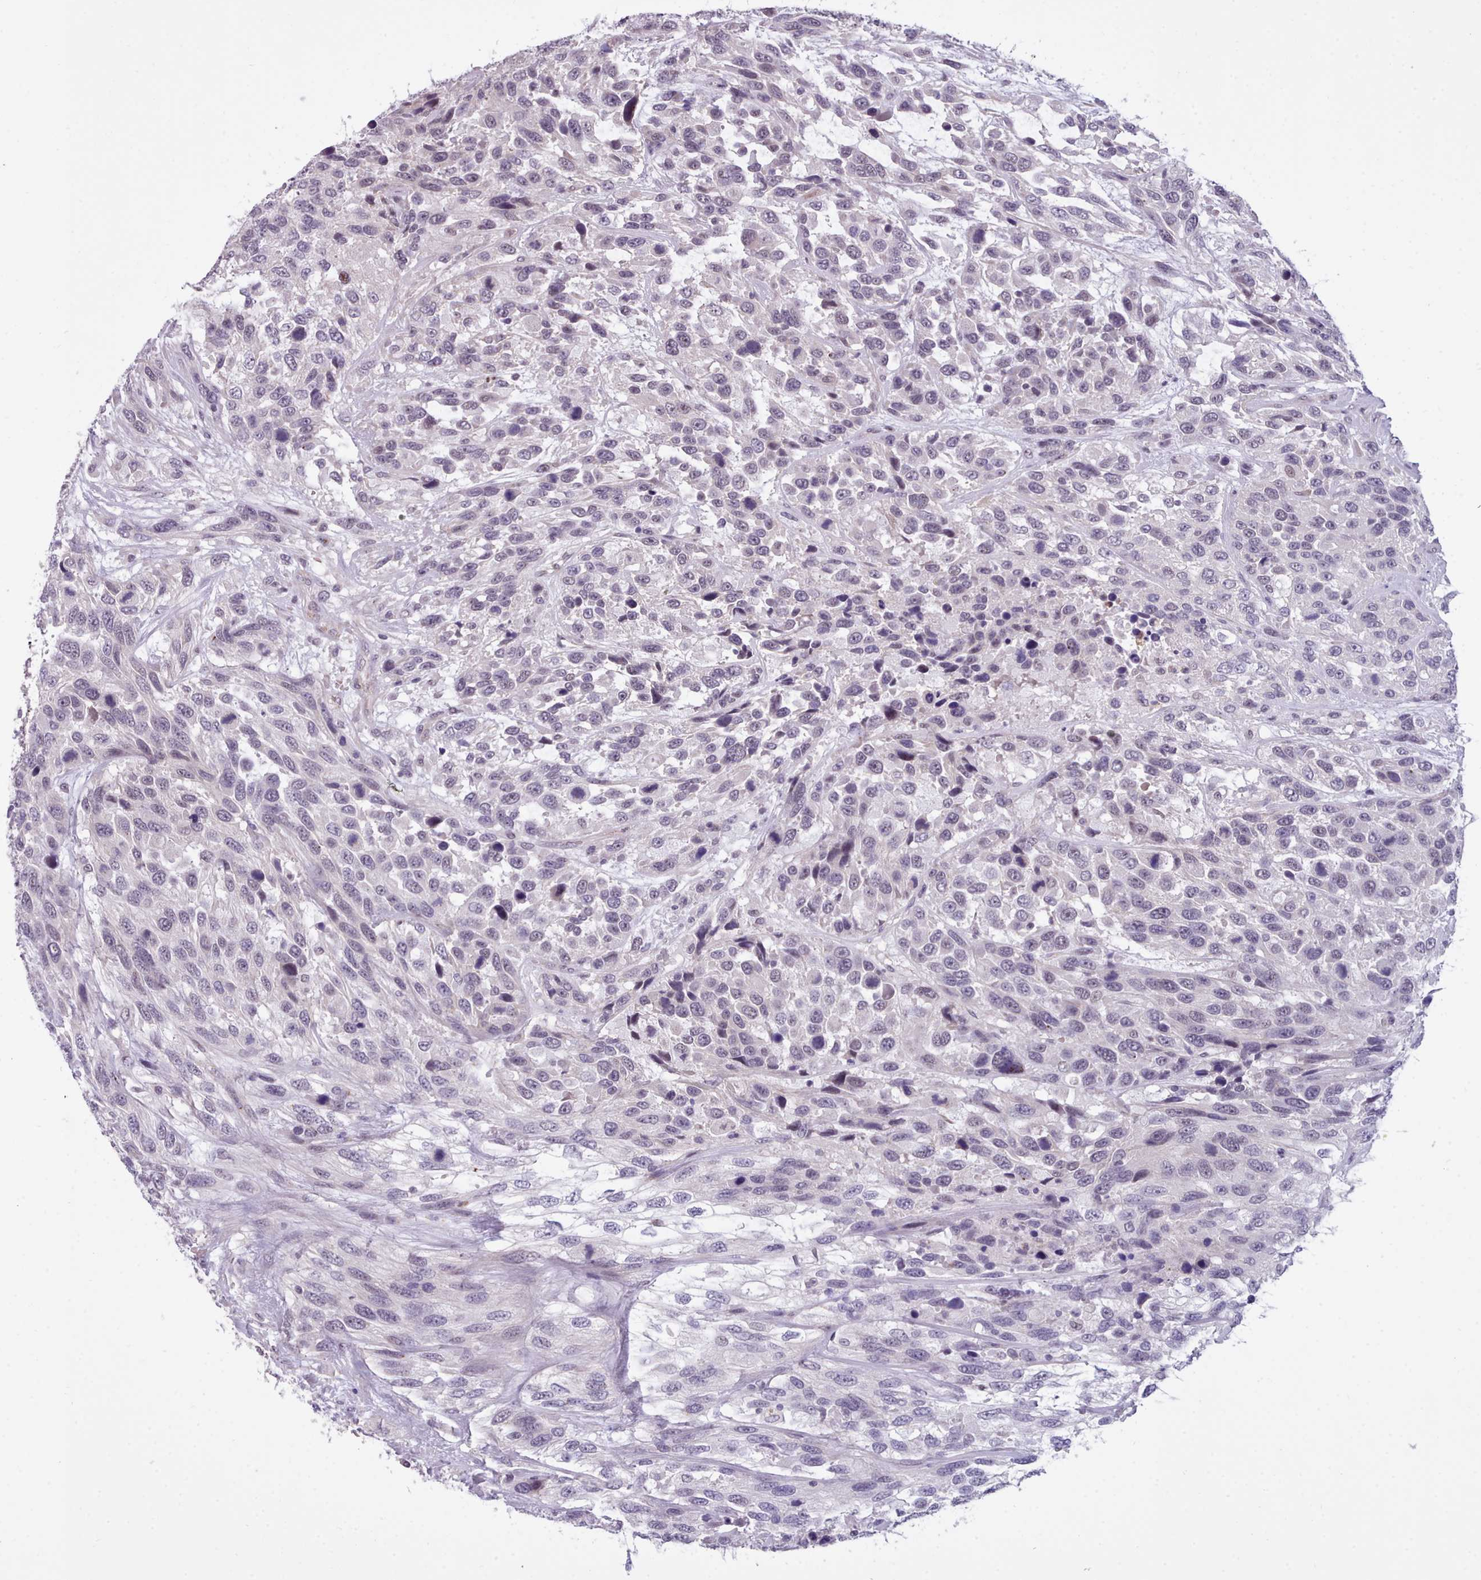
{"staining": {"intensity": "negative", "quantity": "none", "location": "none"}, "tissue": "urothelial cancer", "cell_type": "Tumor cells", "image_type": "cancer", "snomed": [{"axis": "morphology", "description": "Urothelial carcinoma, High grade"}, {"axis": "topography", "description": "Urinary bladder"}], "caption": "Immunohistochemistry (IHC) photomicrograph of urothelial cancer stained for a protein (brown), which displays no expression in tumor cells. (Stains: DAB immunohistochemistry with hematoxylin counter stain, Microscopy: brightfield microscopy at high magnification).", "gene": "KCTD16", "patient": {"sex": "female", "age": 70}}